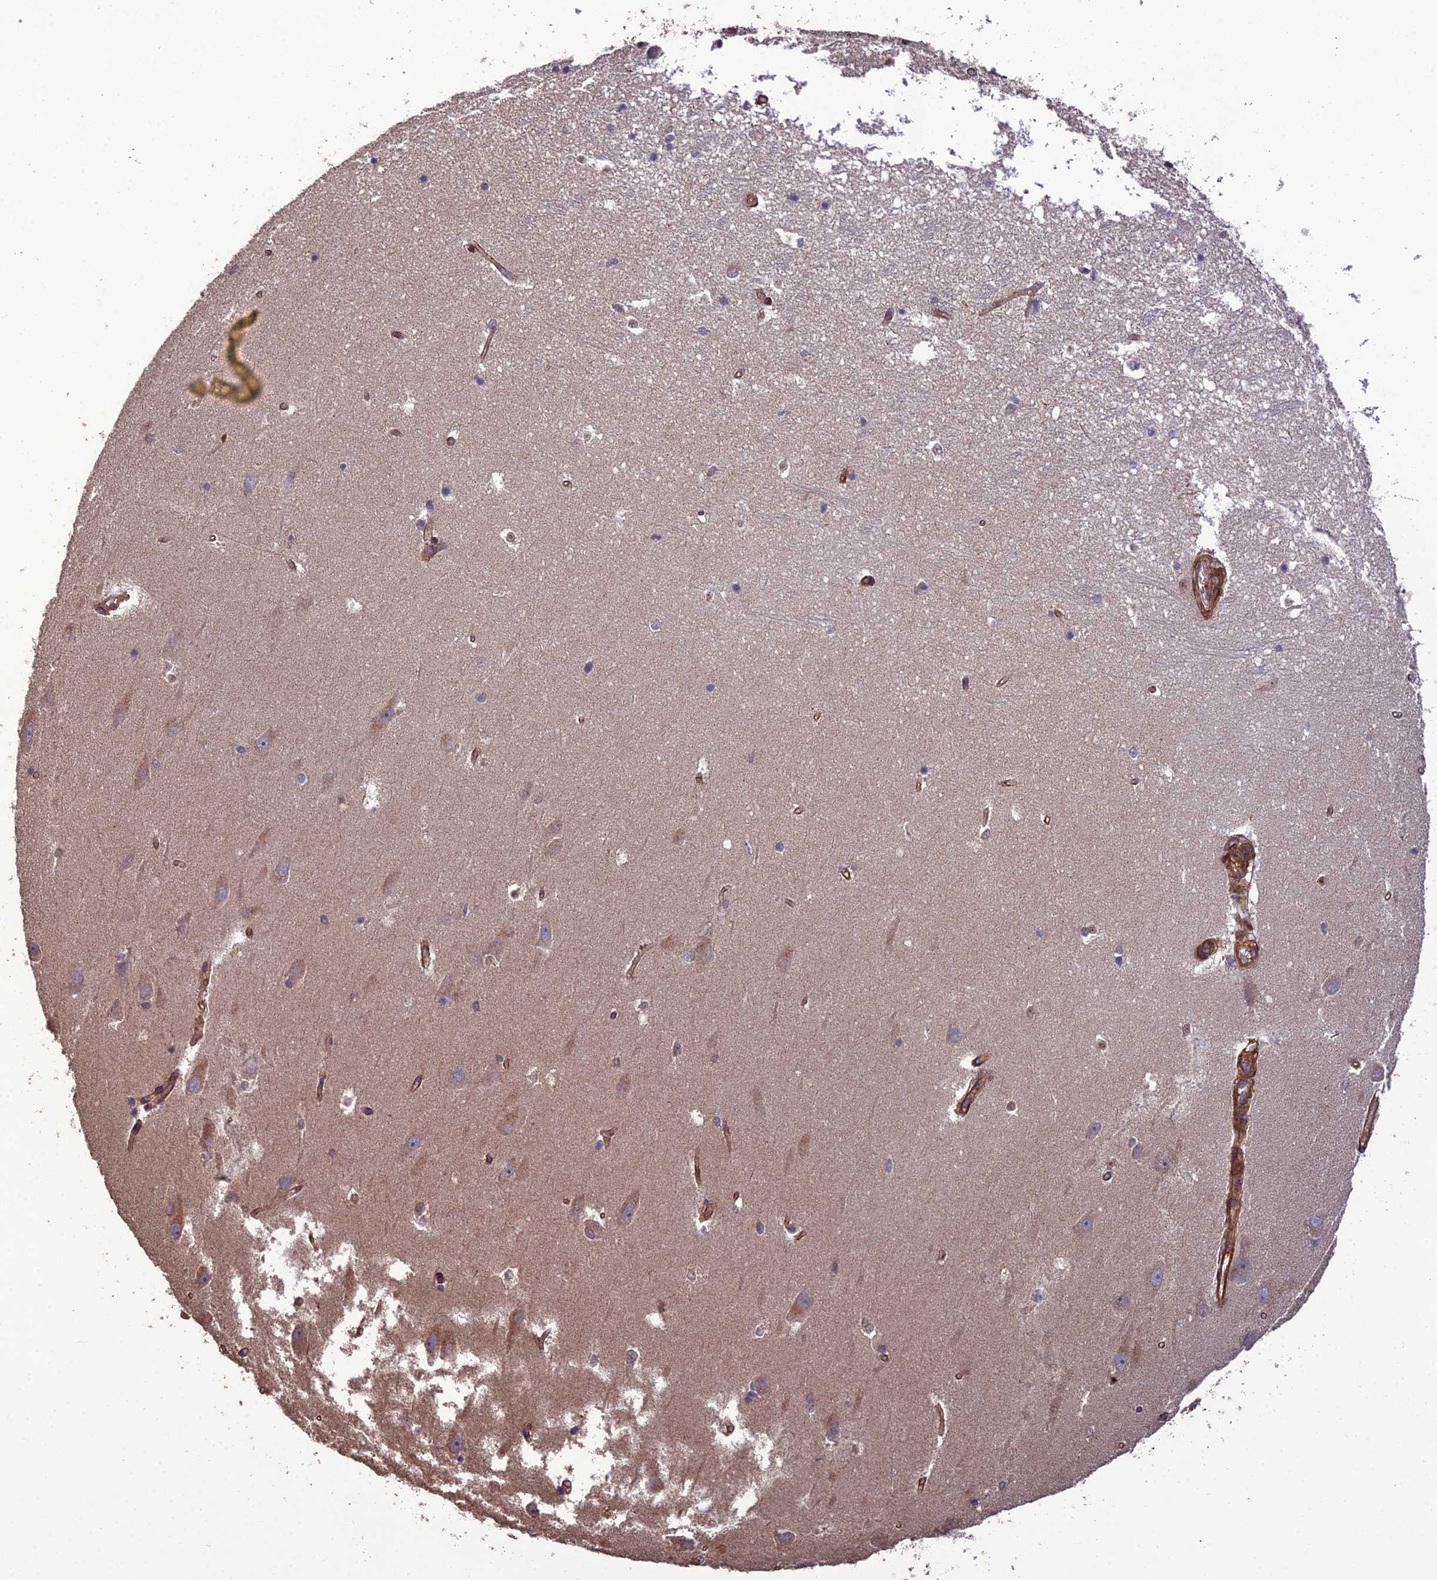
{"staining": {"intensity": "weak", "quantity": "<25%", "location": "cytoplasmic/membranous"}, "tissue": "hippocampus", "cell_type": "Glial cells", "image_type": "normal", "snomed": [{"axis": "morphology", "description": "Normal tissue, NOS"}, {"axis": "topography", "description": "Hippocampus"}], "caption": "Immunohistochemistry image of normal hippocampus: hippocampus stained with DAB (3,3'-diaminobenzidine) displays no significant protein expression in glial cells.", "gene": "ATP6V0A2", "patient": {"sex": "male", "age": 45}}